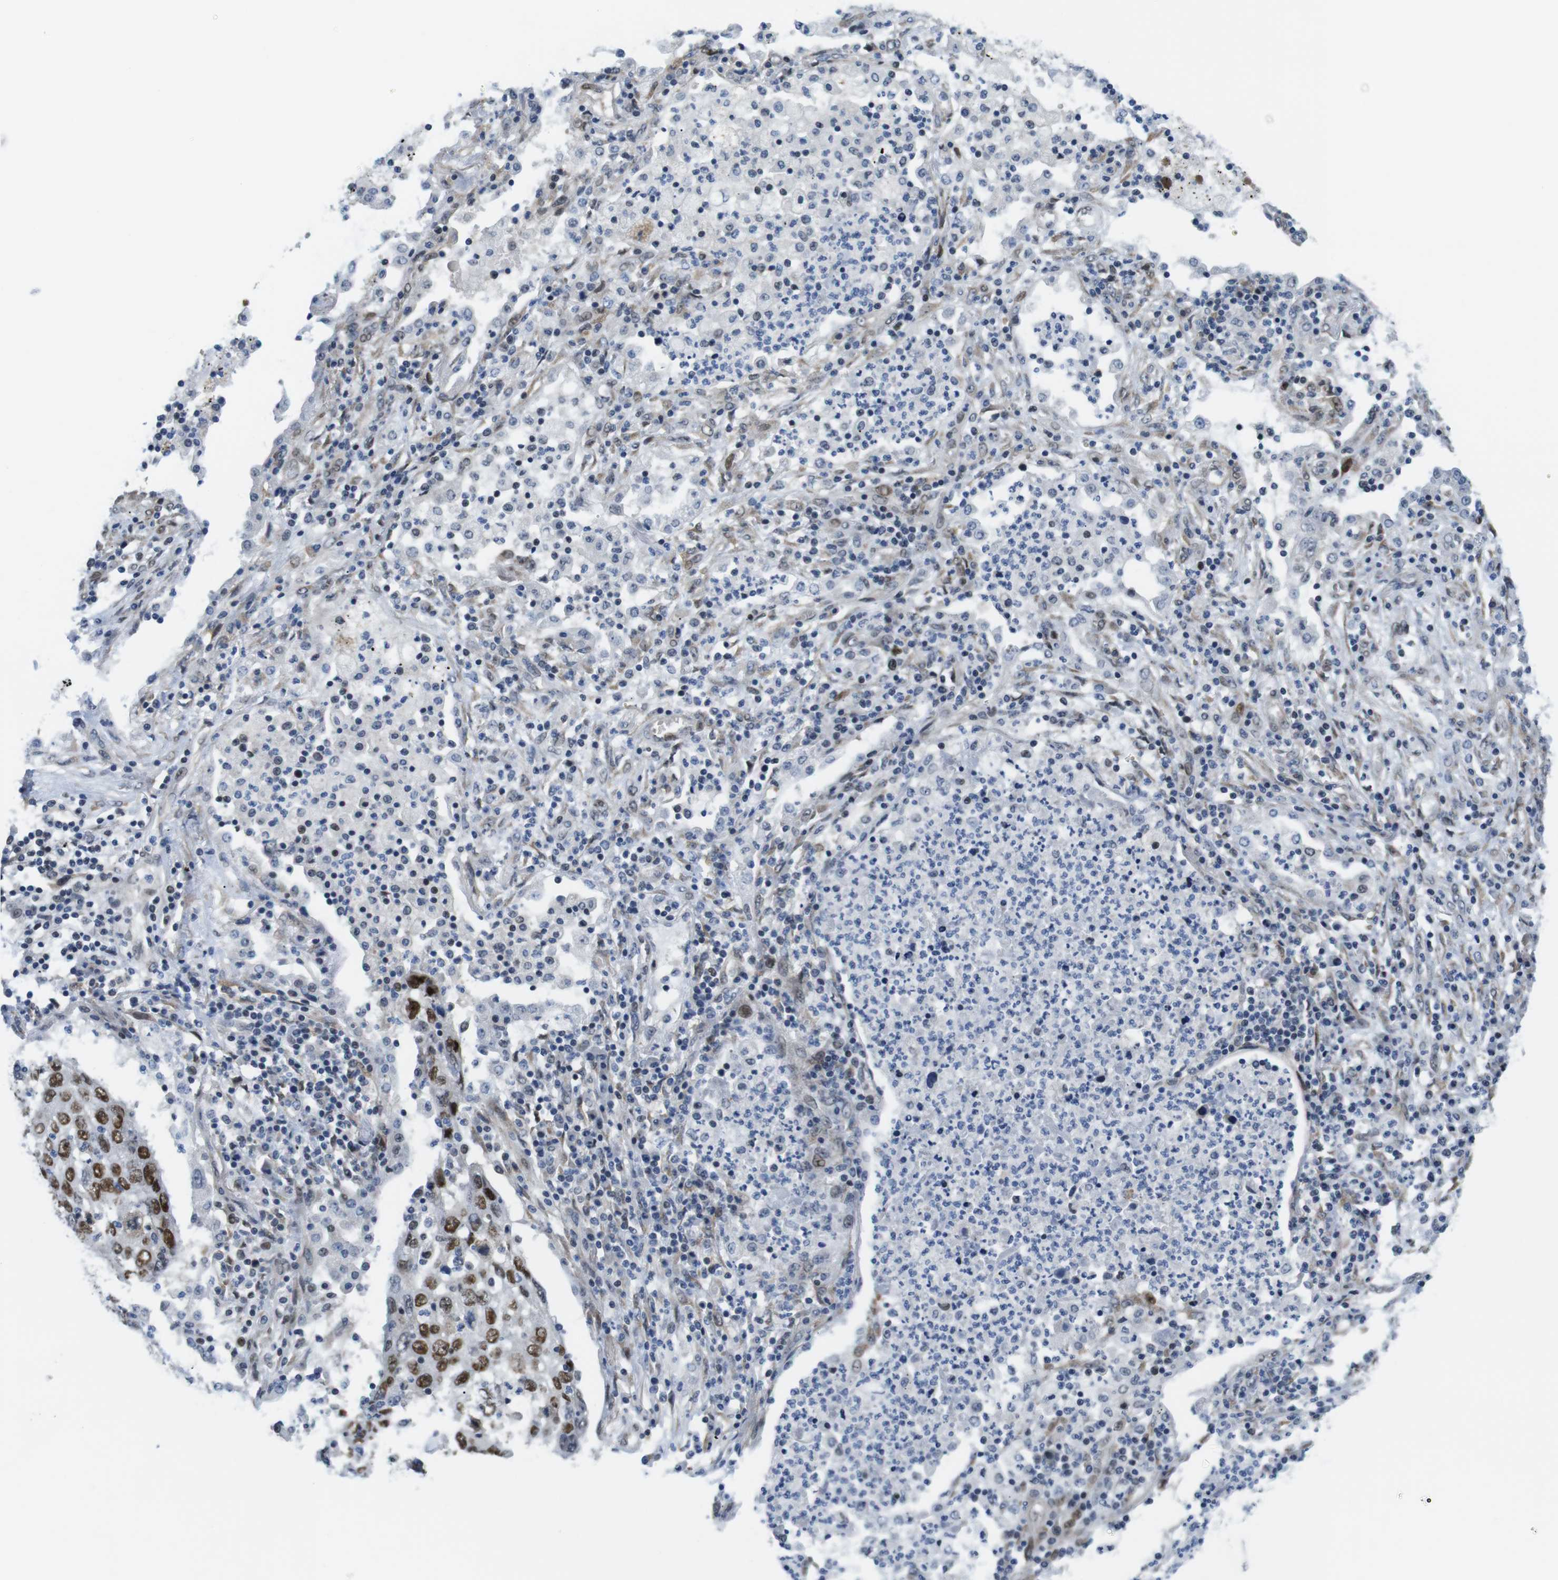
{"staining": {"intensity": "moderate", "quantity": ">75%", "location": "nuclear"}, "tissue": "lung cancer", "cell_type": "Tumor cells", "image_type": "cancer", "snomed": [{"axis": "morphology", "description": "Squamous cell carcinoma, NOS"}, {"axis": "topography", "description": "Lung"}], "caption": "Lung squamous cell carcinoma stained with a protein marker displays moderate staining in tumor cells.", "gene": "SMCO2", "patient": {"sex": "female", "age": 63}}